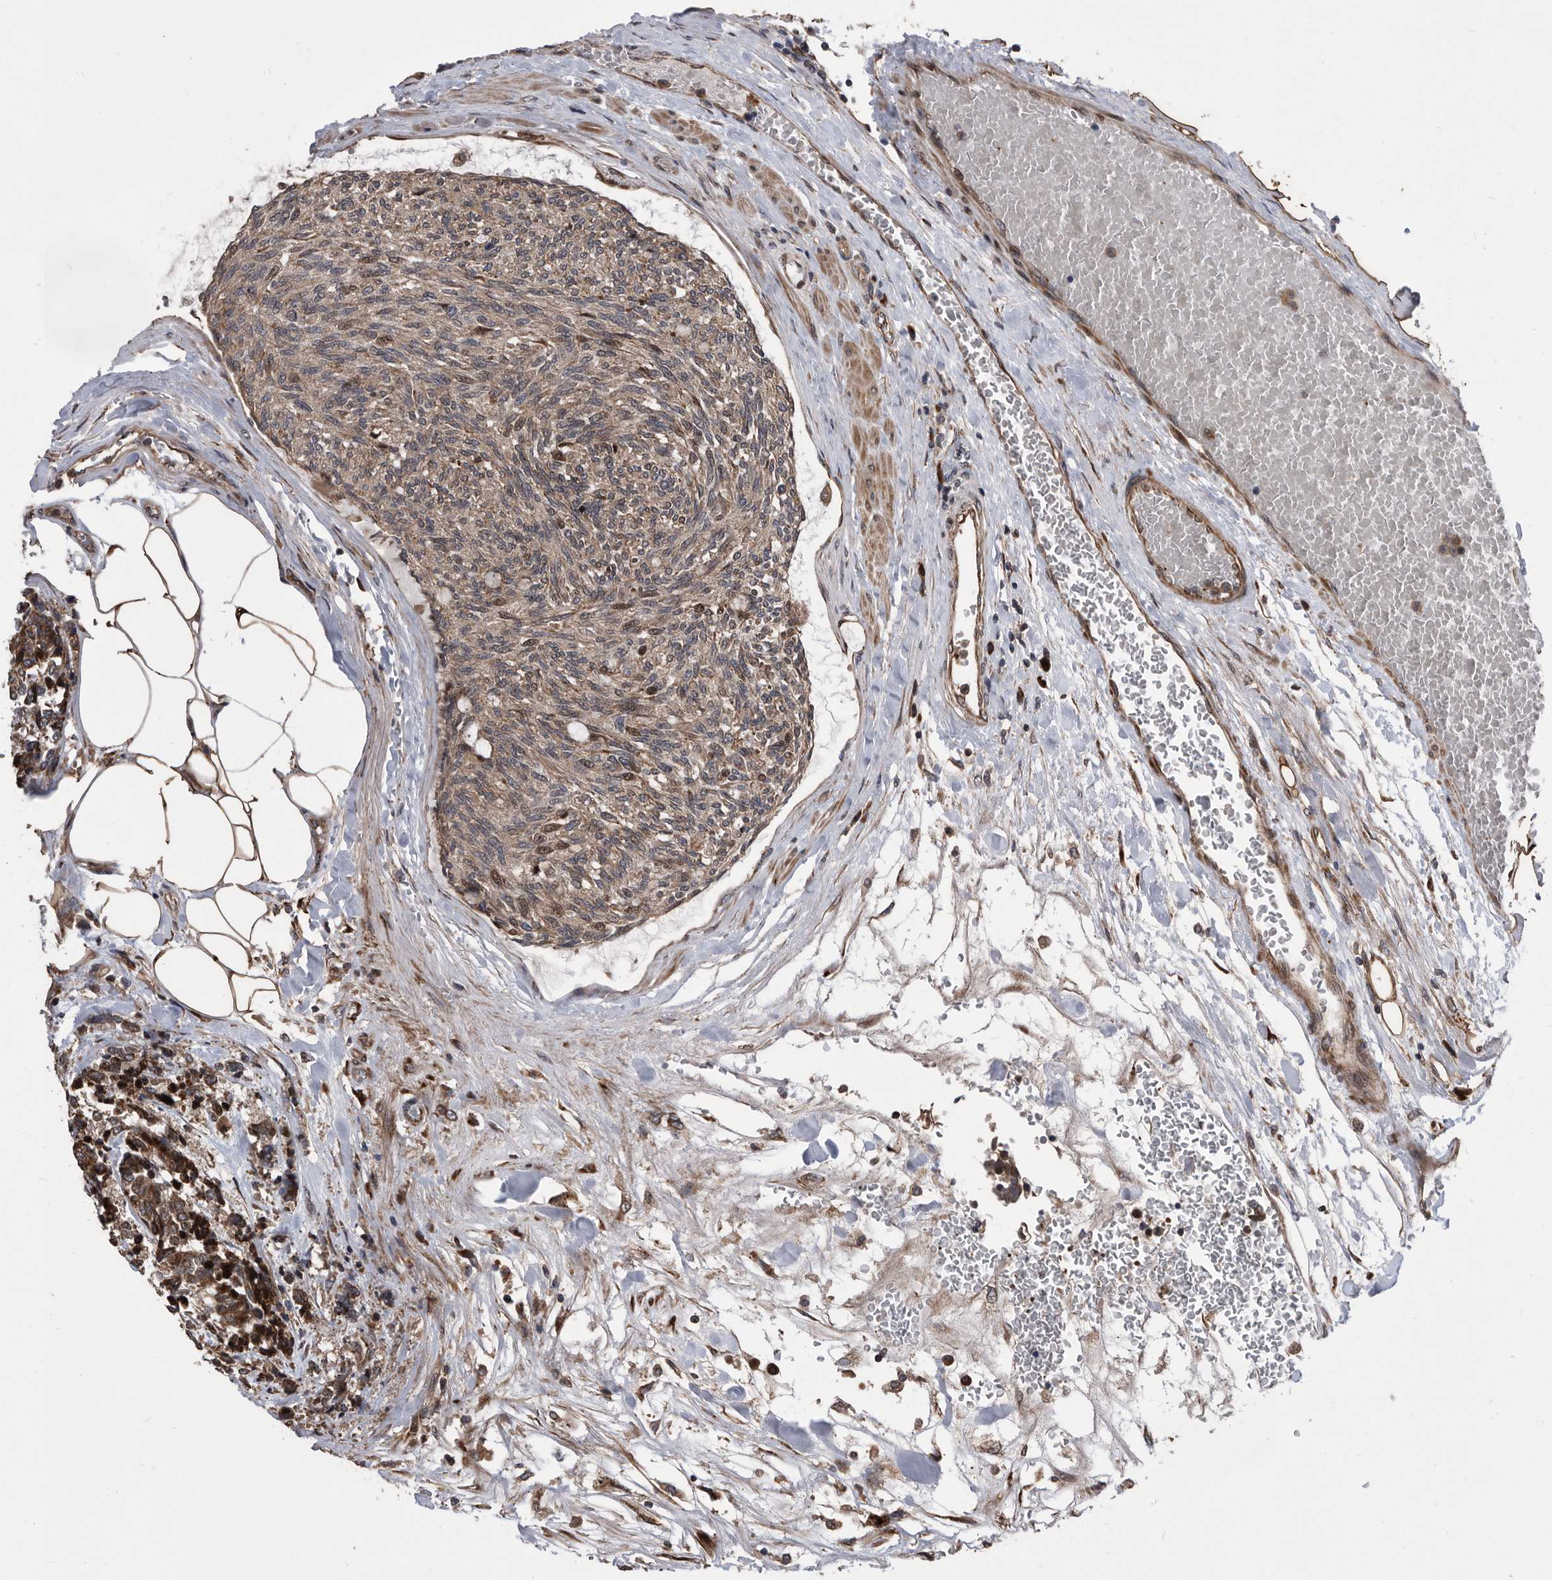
{"staining": {"intensity": "moderate", "quantity": ">75%", "location": "cytoplasmic/membranous,nuclear"}, "tissue": "carcinoid", "cell_type": "Tumor cells", "image_type": "cancer", "snomed": [{"axis": "morphology", "description": "Carcinoid, malignant, NOS"}, {"axis": "topography", "description": "Pancreas"}], "caption": "This histopathology image reveals malignant carcinoid stained with IHC to label a protein in brown. The cytoplasmic/membranous and nuclear of tumor cells show moderate positivity for the protein. Nuclei are counter-stained blue.", "gene": "SERINC2", "patient": {"sex": "female", "age": 54}}